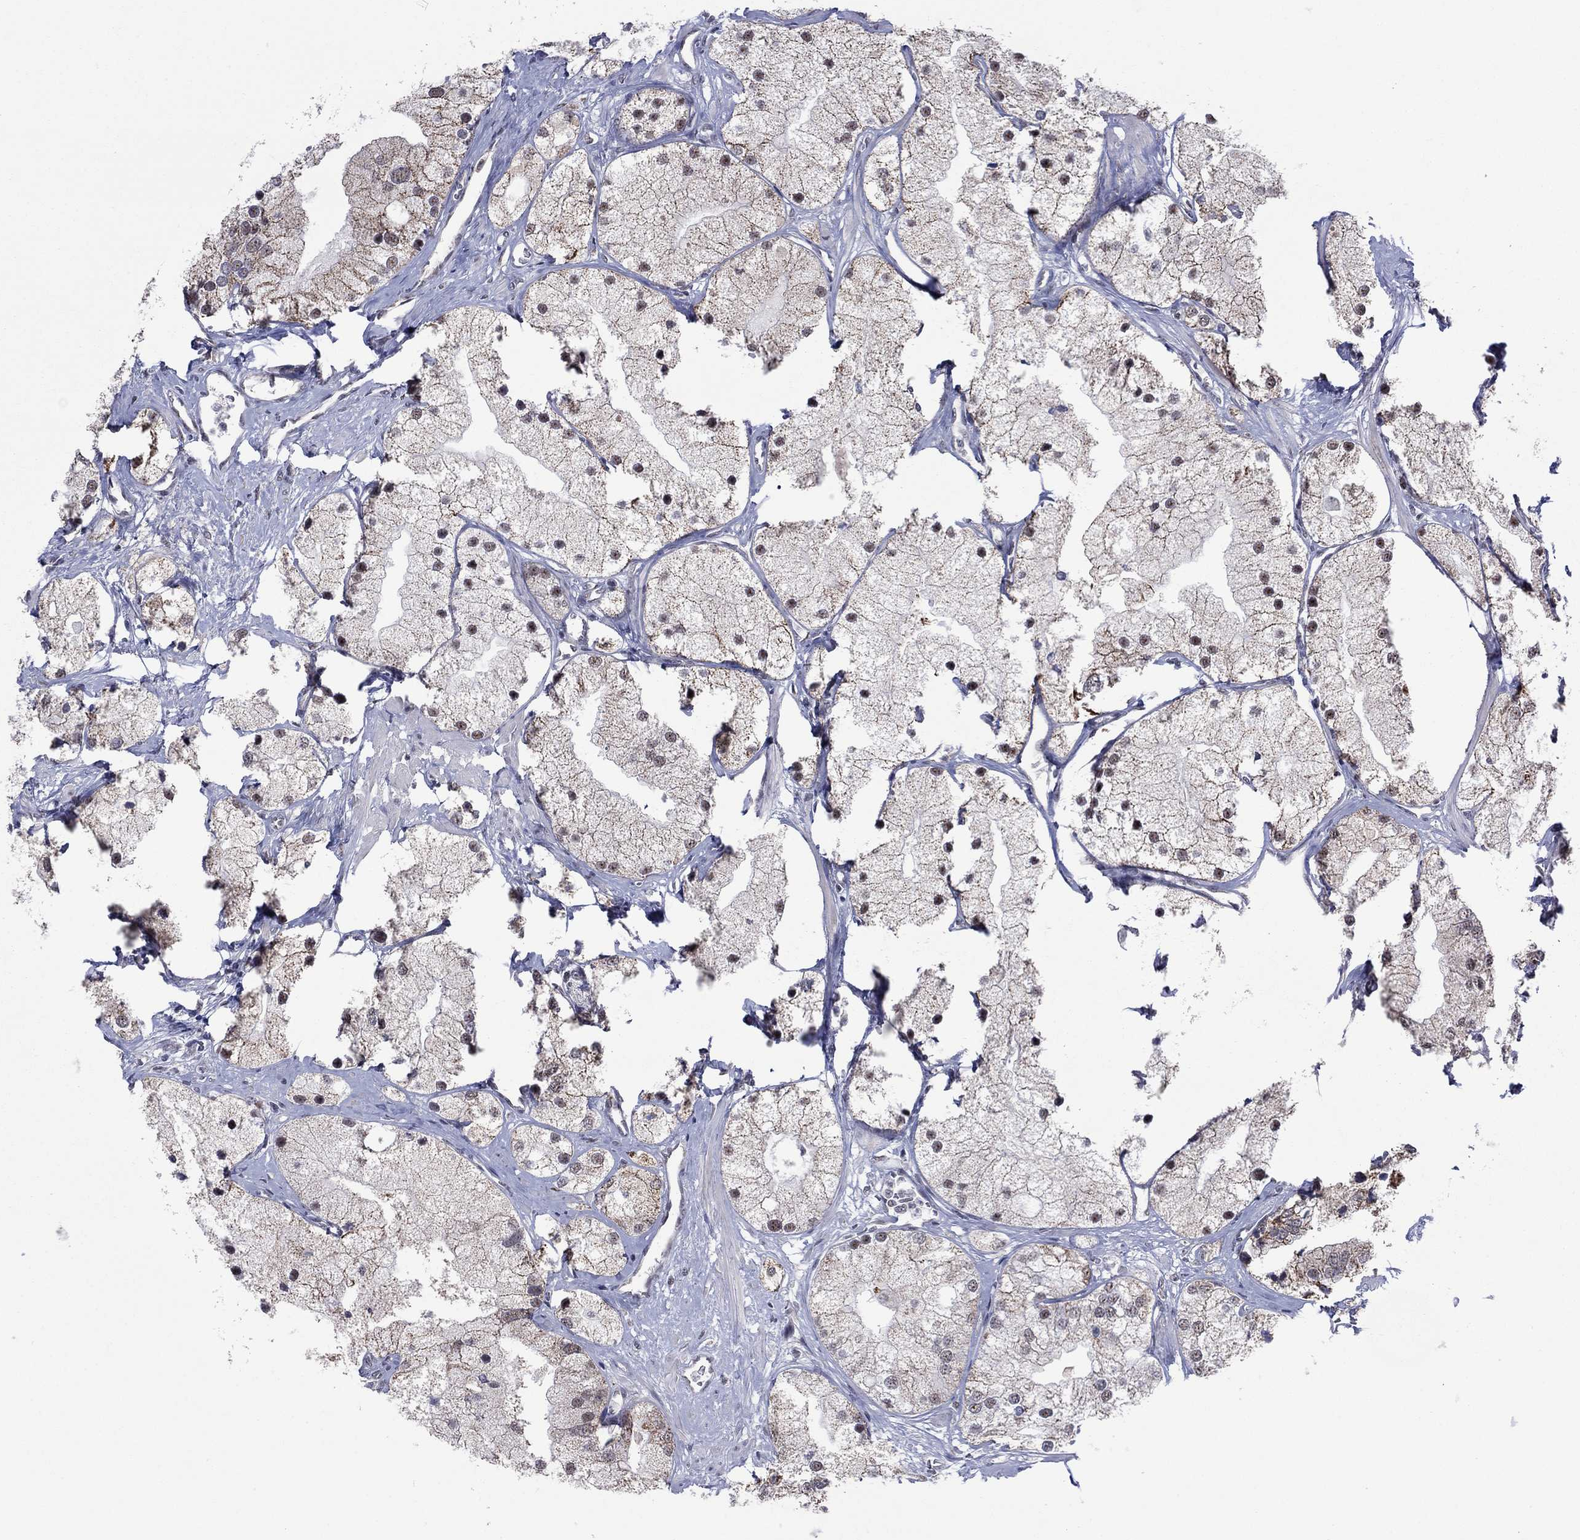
{"staining": {"intensity": "negative", "quantity": "none", "location": "none"}, "tissue": "prostate cancer", "cell_type": "Tumor cells", "image_type": "cancer", "snomed": [{"axis": "morphology", "description": "Adenocarcinoma, NOS"}, {"axis": "topography", "description": "Prostate and seminal vesicle, NOS"}, {"axis": "topography", "description": "Prostate"}], "caption": "High power microscopy photomicrograph of an immunohistochemistry (IHC) photomicrograph of prostate cancer (adenocarcinoma), revealing no significant staining in tumor cells. The staining is performed using DAB brown chromogen with nuclei counter-stained in using hematoxylin.", "gene": "CDCA5", "patient": {"sex": "male", "age": 79}}